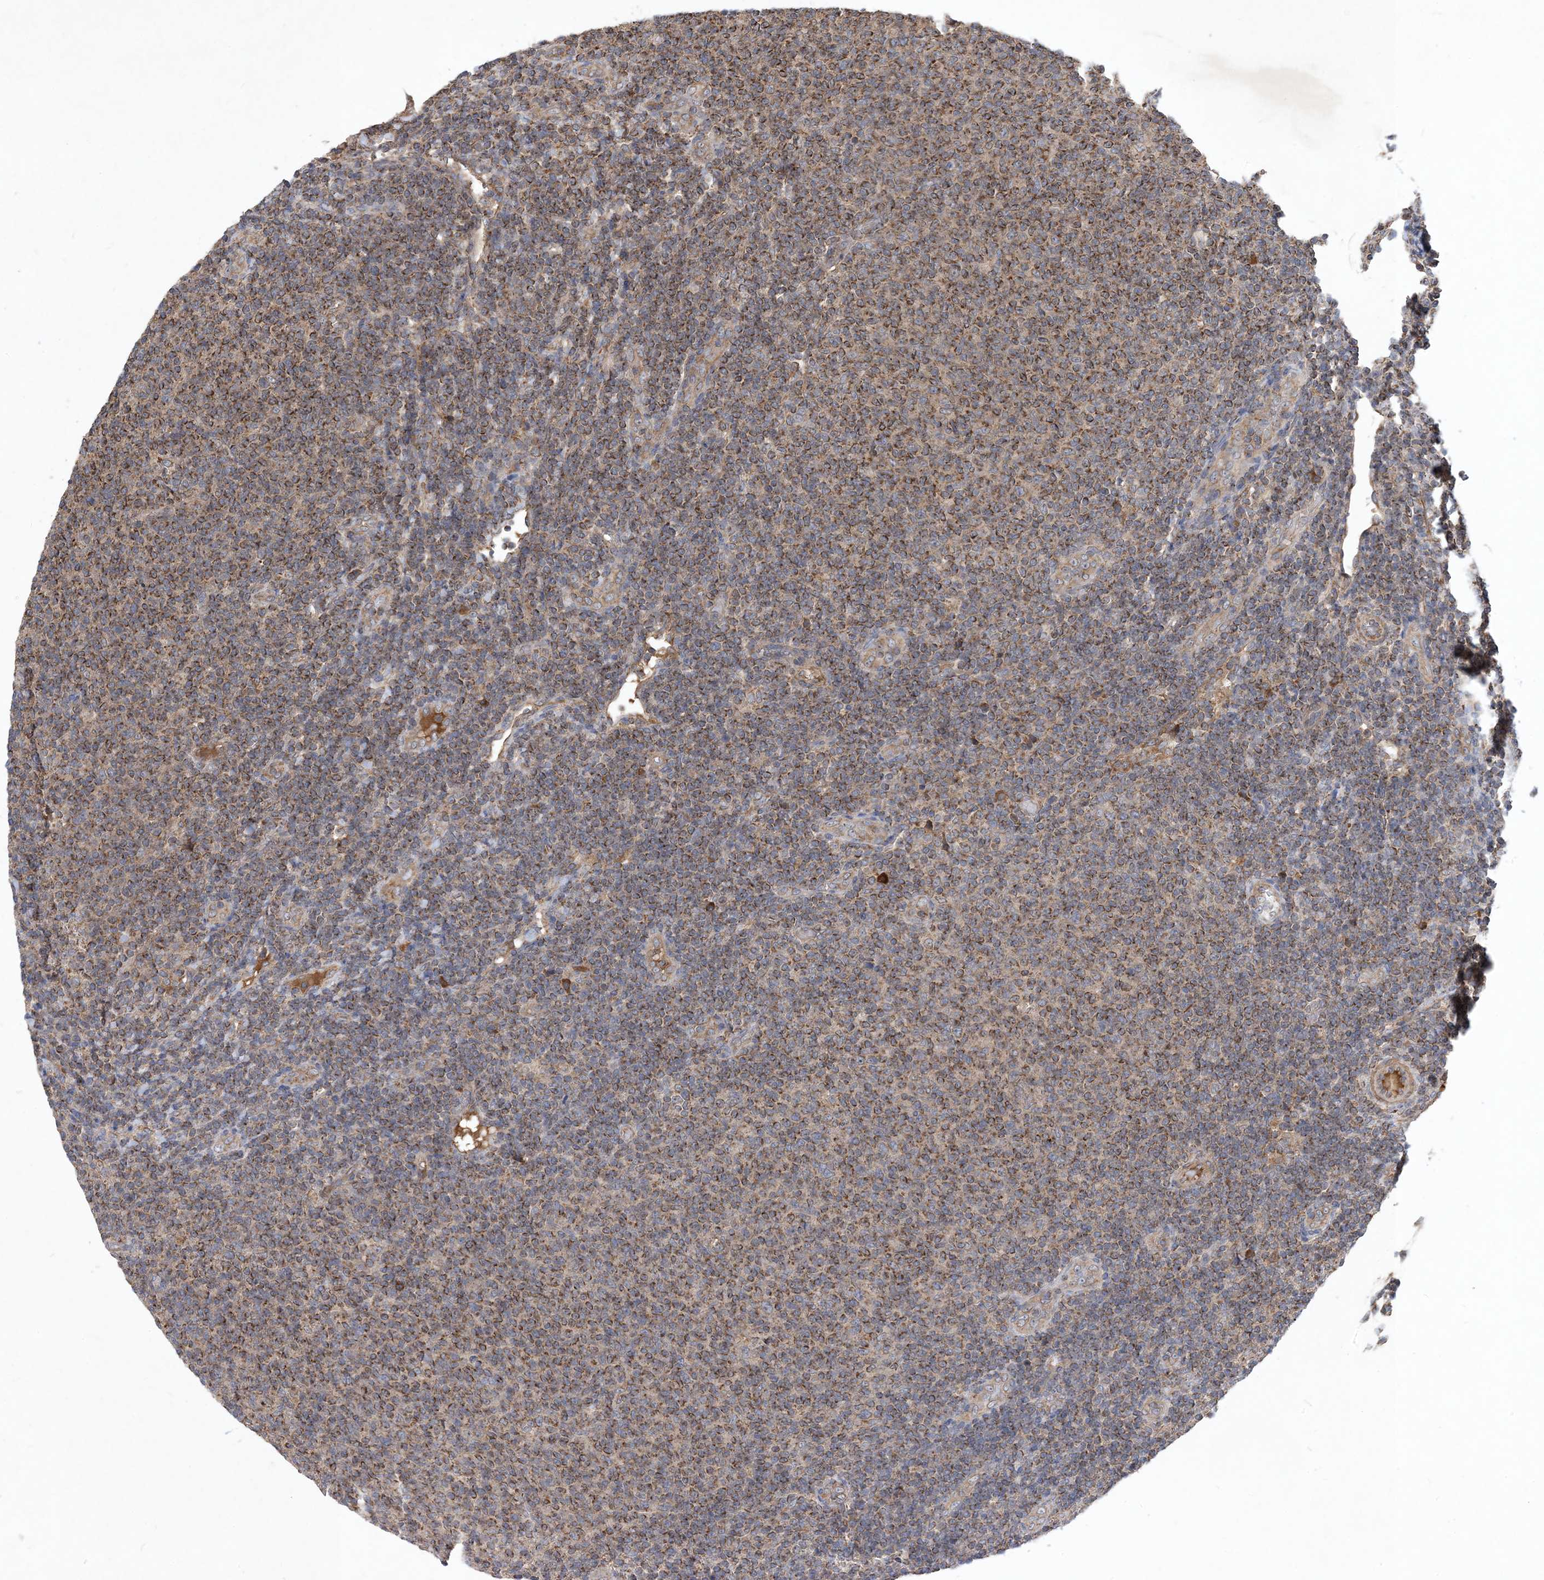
{"staining": {"intensity": "strong", "quantity": ">75%", "location": "cytoplasmic/membranous"}, "tissue": "lymphoma", "cell_type": "Tumor cells", "image_type": "cancer", "snomed": [{"axis": "morphology", "description": "Malignant lymphoma, non-Hodgkin's type, Low grade"}, {"axis": "topography", "description": "Lymph node"}], "caption": "Tumor cells show high levels of strong cytoplasmic/membranous positivity in about >75% of cells in human malignant lymphoma, non-Hodgkin's type (low-grade).", "gene": "STK19", "patient": {"sex": "male", "age": 66}}